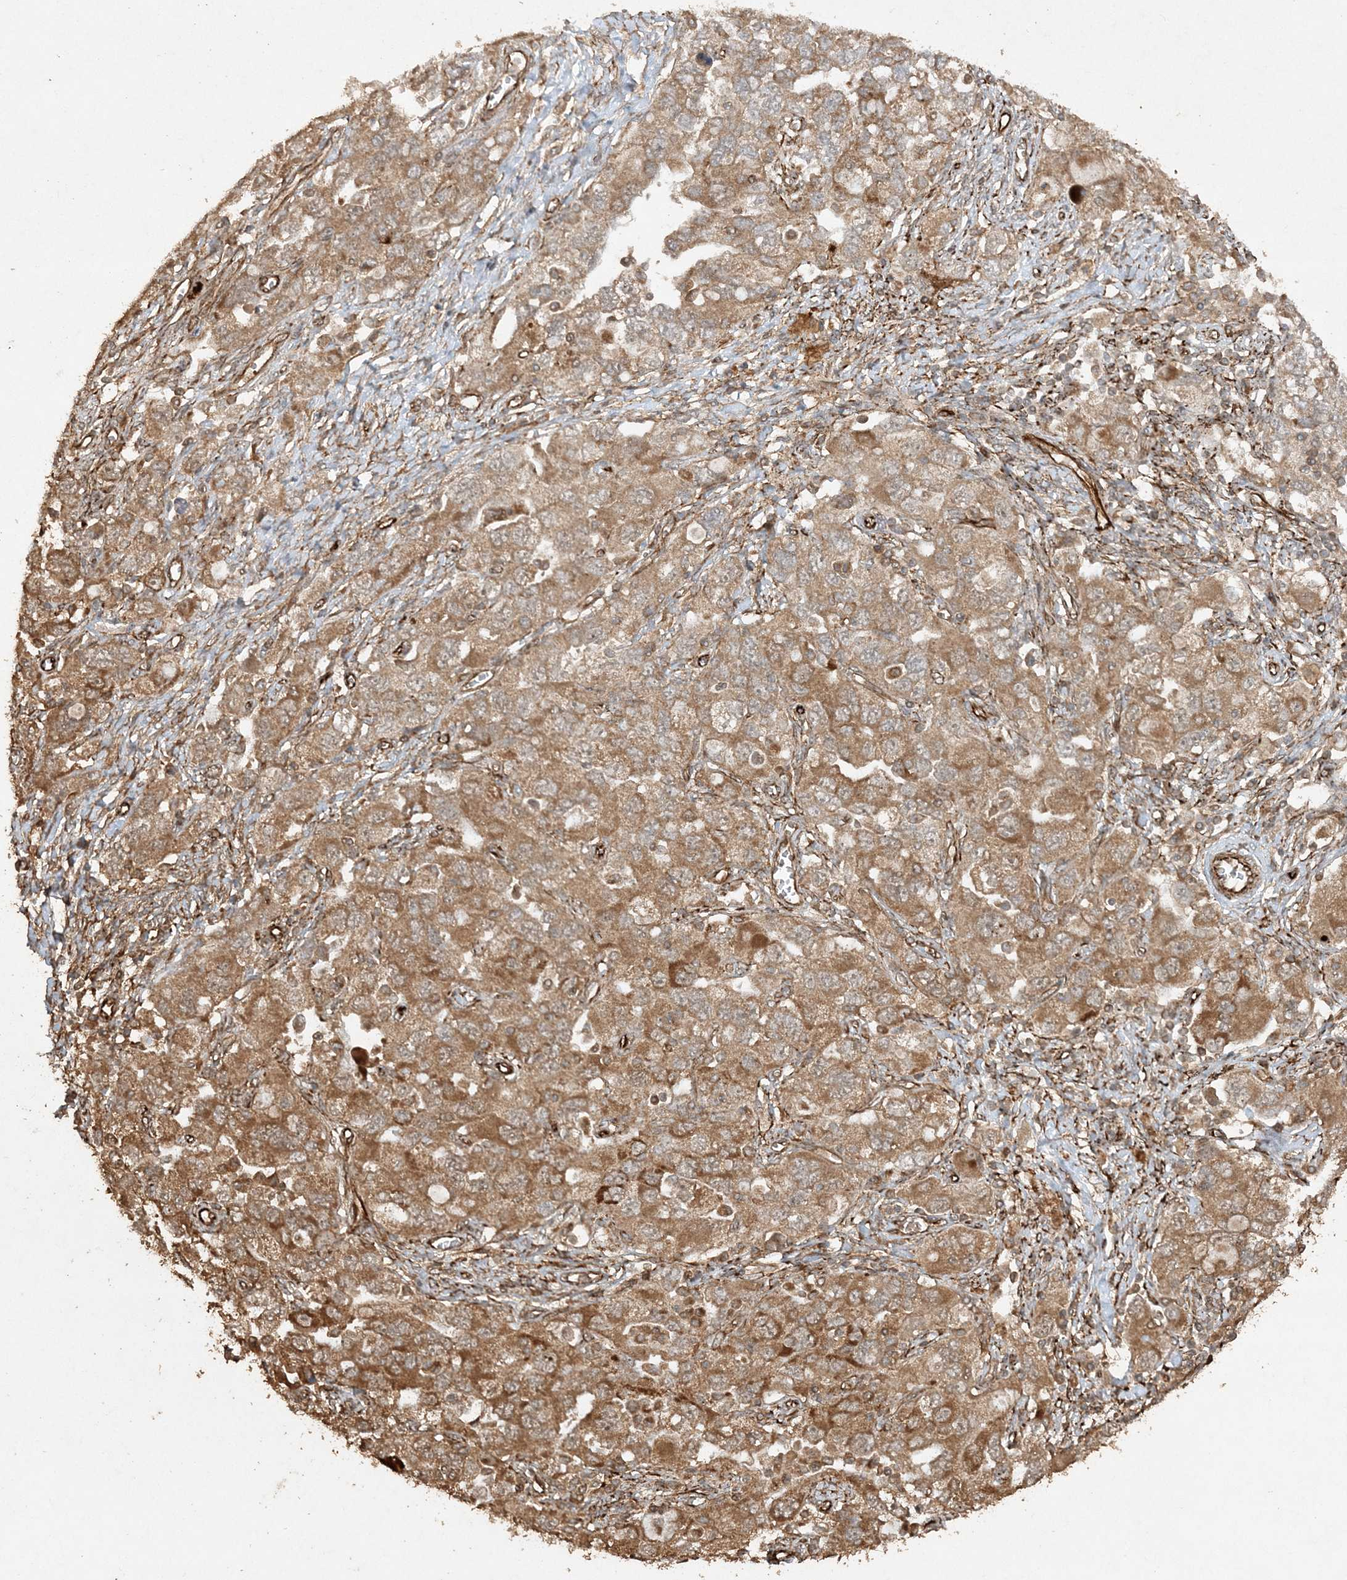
{"staining": {"intensity": "moderate", "quantity": ">75%", "location": "cytoplasmic/membranous"}, "tissue": "ovarian cancer", "cell_type": "Tumor cells", "image_type": "cancer", "snomed": [{"axis": "morphology", "description": "Carcinoma, NOS"}, {"axis": "morphology", "description": "Cystadenocarcinoma, serous, NOS"}, {"axis": "topography", "description": "Ovary"}], "caption": "An image of human carcinoma (ovarian) stained for a protein reveals moderate cytoplasmic/membranous brown staining in tumor cells.", "gene": "AVPI1", "patient": {"sex": "female", "age": 69}}